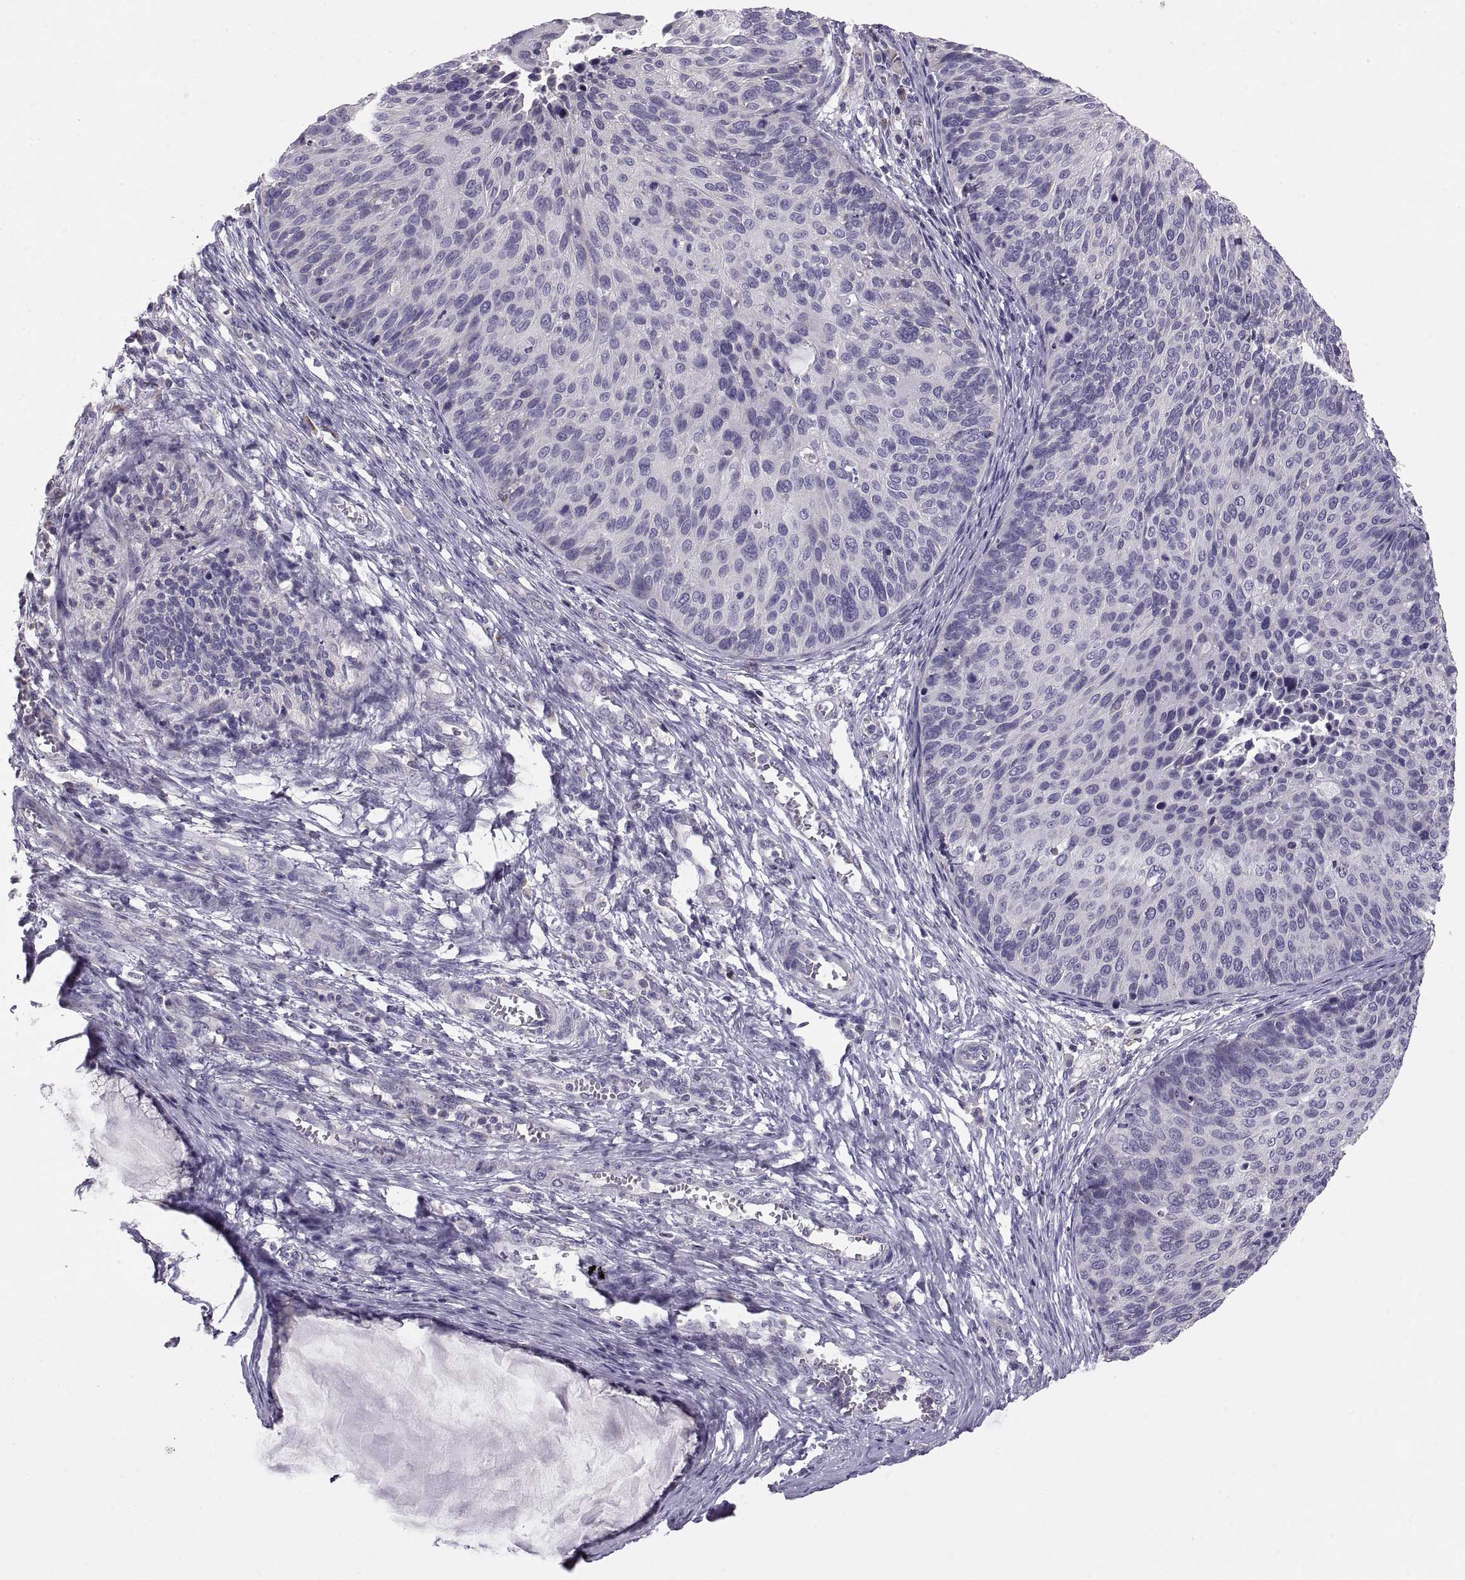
{"staining": {"intensity": "negative", "quantity": "none", "location": "none"}, "tissue": "cervical cancer", "cell_type": "Tumor cells", "image_type": "cancer", "snomed": [{"axis": "morphology", "description": "Squamous cell carcinoma, NOS"}, {"axis": "topography", "description": "Cervix"}], "caption": "Tumor cells show no significant staining in cervical cancer (squamous cell carcinoma). (IHC, brightfield microscopy, high magnification).", "gene": "TNNC1", "patient": {"sex": "female", "age": 36}}